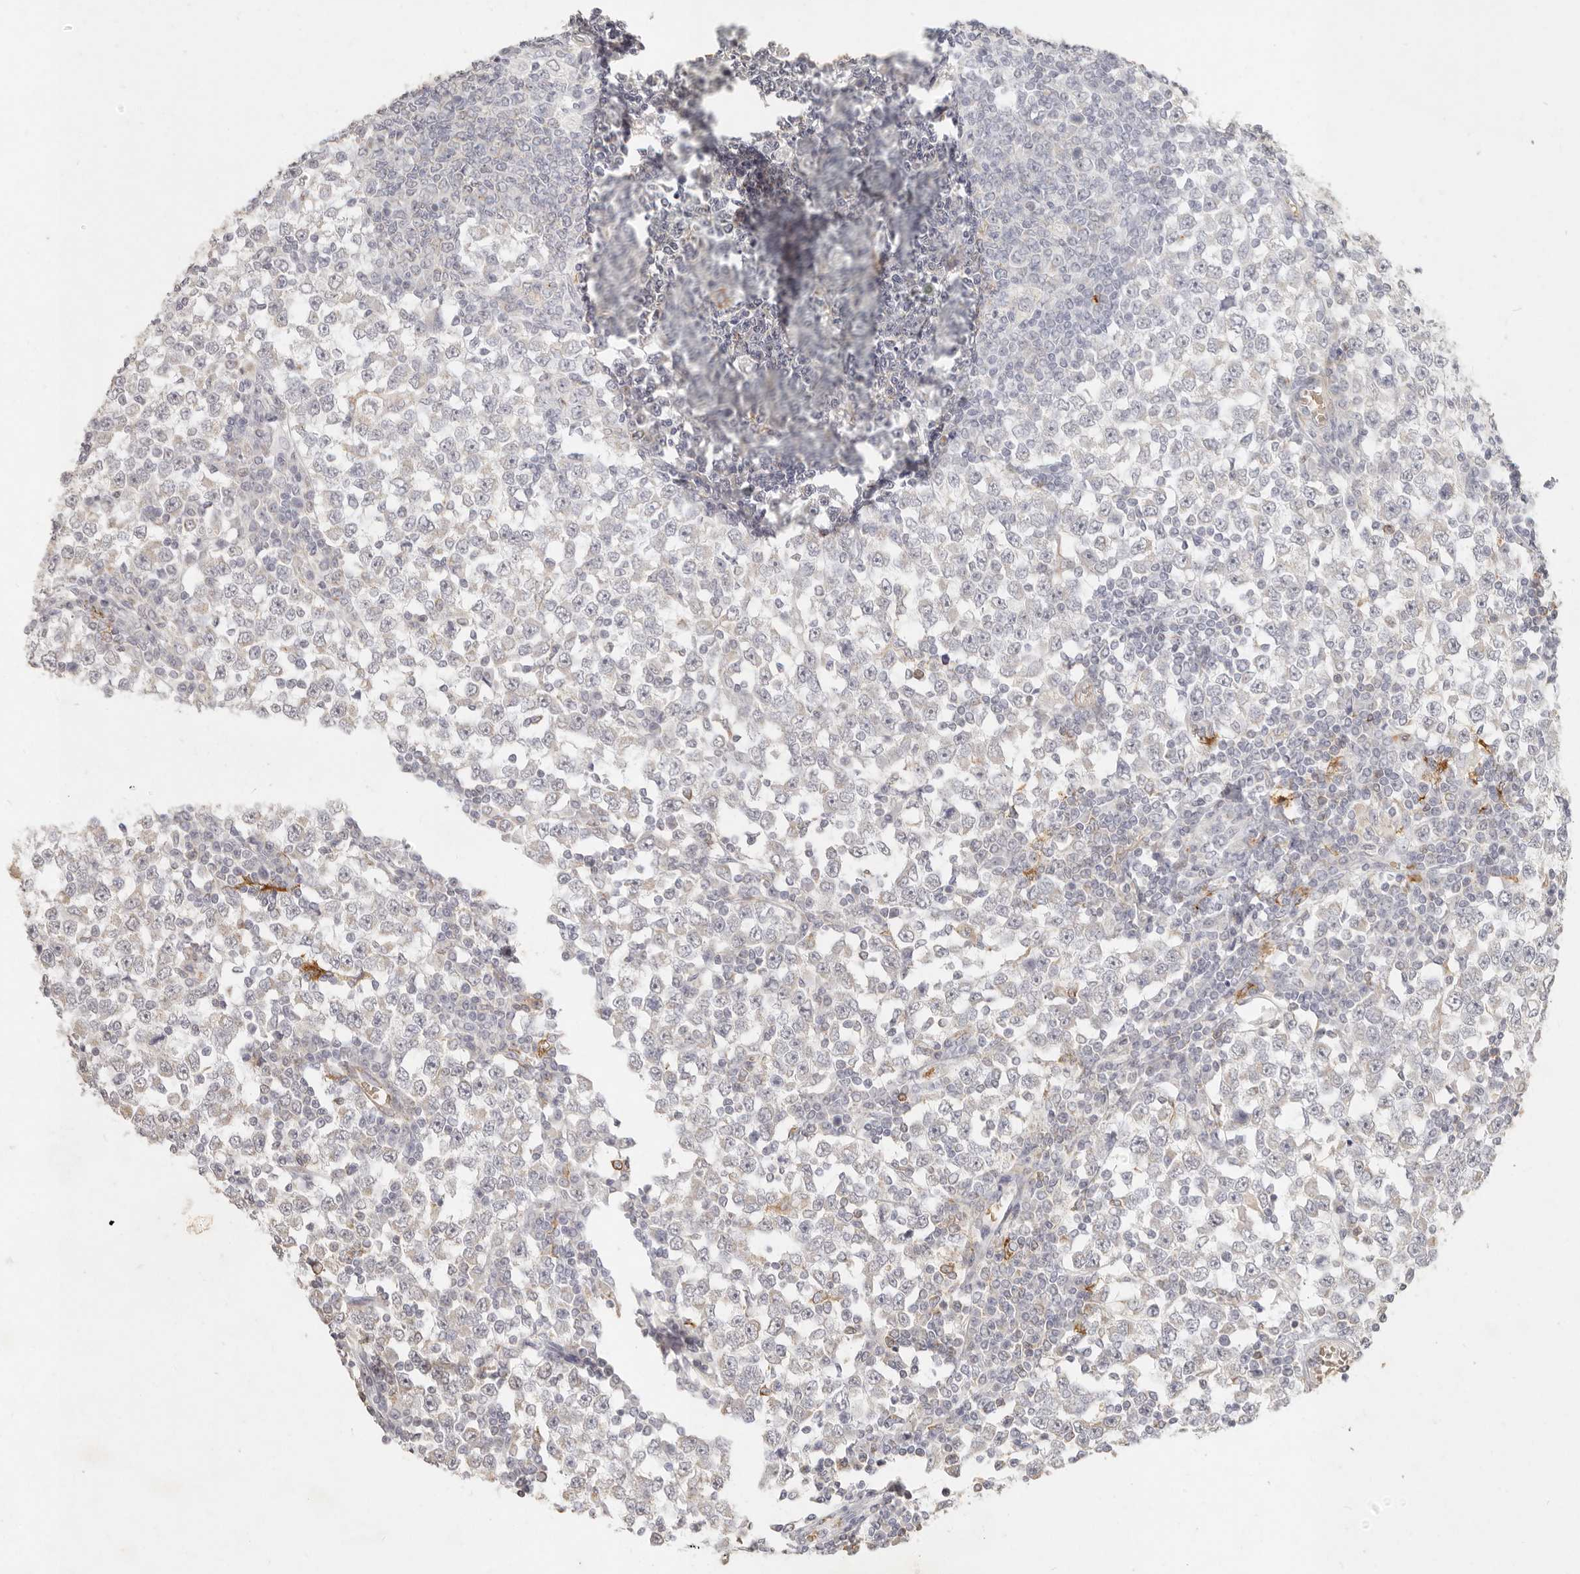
{"staining": {"intensity": "negative", "quantity": "none", "location": "none"}, "tissue": "testis cancer", "cell_type": "Tumor cells", "image_type": "cancer", "snomed": [{"axis": "morphology", "description": "Seminoma, NOS"}, {"axis": "topography", "description": "Testis"}], "caption": "An image of human testis seminoma is negative for staining in tumor cells.", "gene": "NIBAN1", "patient": {"sex": "male", "age": 65}}